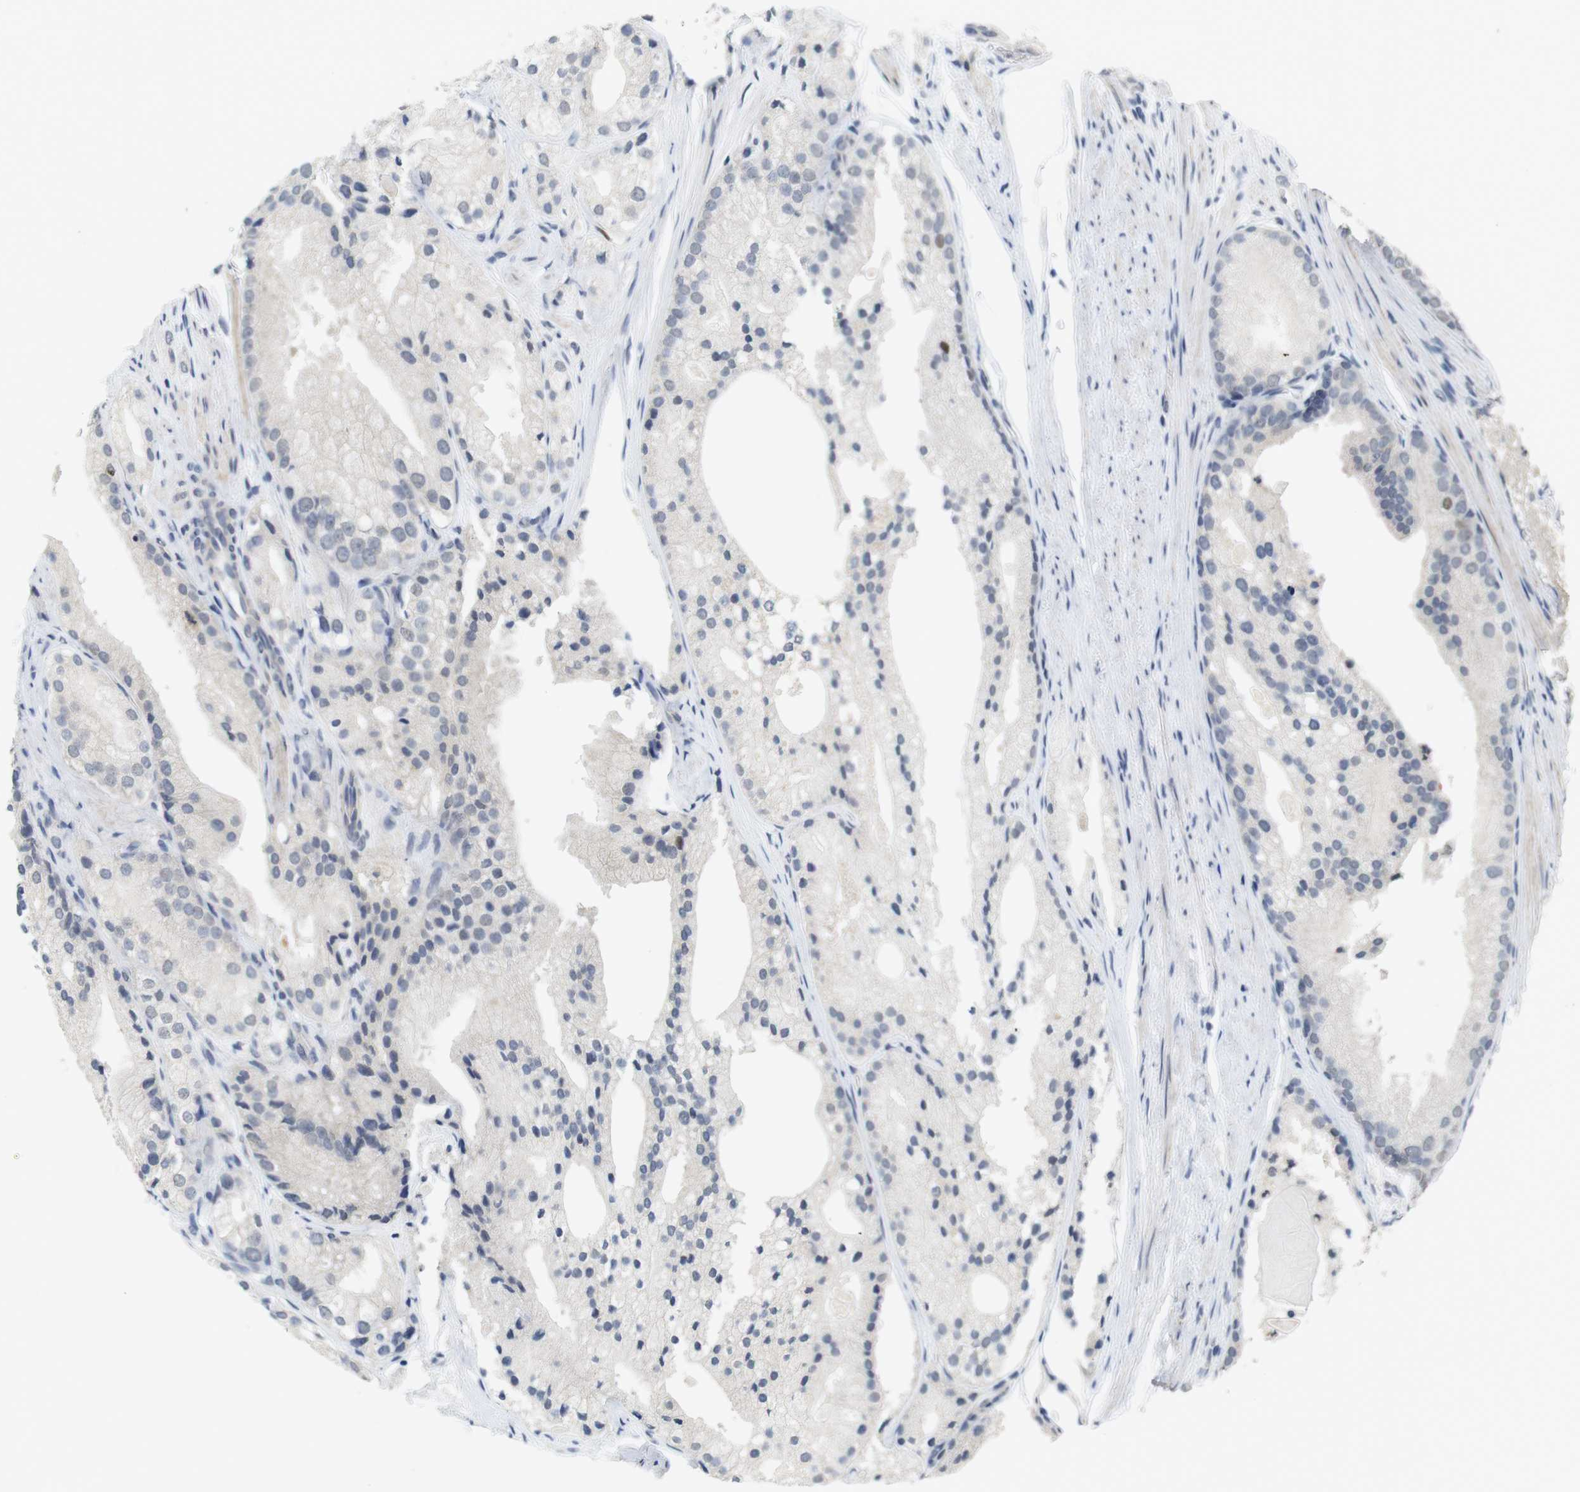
{"staining": {"intensity": "negative", "quantity": "none", "location": "none"}, "tissue": "prostate cancer", "cell_type": "Tumor cells", "image_type": "cancer", "snomed": [{"axis": "morphology", "description": "Adenocarcinoma, Low grade"}, {"axis": "topography", "description": "Prostate"}], "caption": "High magnification brightfield microscopy of prostate adenocarcinoma (low-grade) stained with DAB (3,3'-diaminobenzidine) (brown) and counterstained with hematoxylin (blue): tumor cells show no significant positivity.", "gene": "SKP2", "patient": {"sex": "male", "age": 69}}